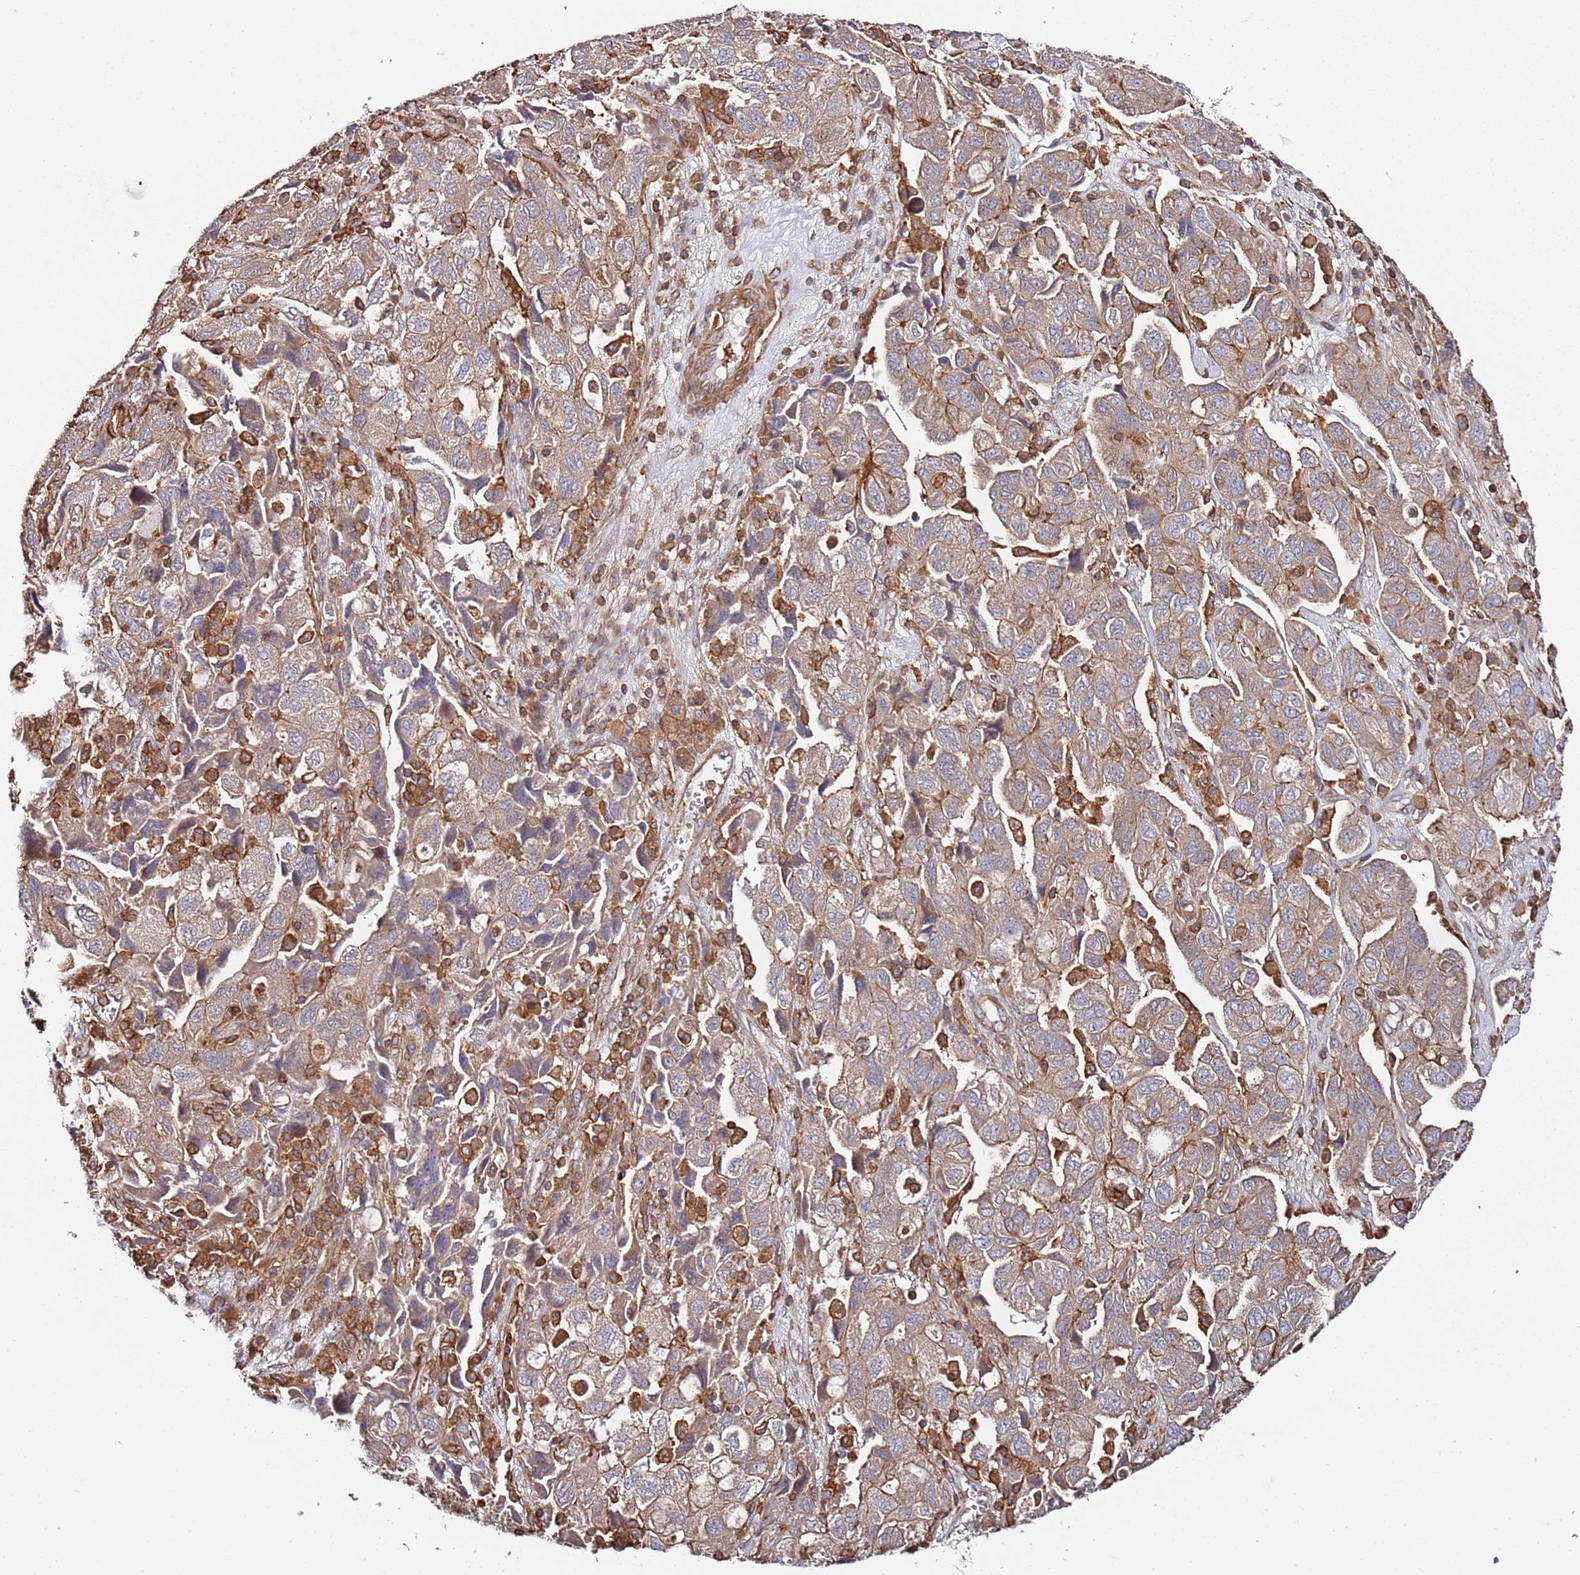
{"staining": {"intensity": "moderate", "quantity": ">75%", "location": "cytoplasmic/membranous"}, "tissue": "ovarian cancer", "cell_type": "Tumor cells", "image_type": "cancer", "snomed": [{"axis": "morphology", "description": "Carcinoma, NOS"}, {"axis": "morphology", "description": "Cystadenocarcinoma, serous, NOS"}, {"axis": "topography", "description": "Ovary"}], "caption": "Carcinoma (ovarian) was stained to show a protein in brown. There is medium levels of moderate cytoplasmic/membranous expression in approximately >75% of tumor cells.", "gene": "CYP2U1", "patient": {"sex": "female", "age": 69}}